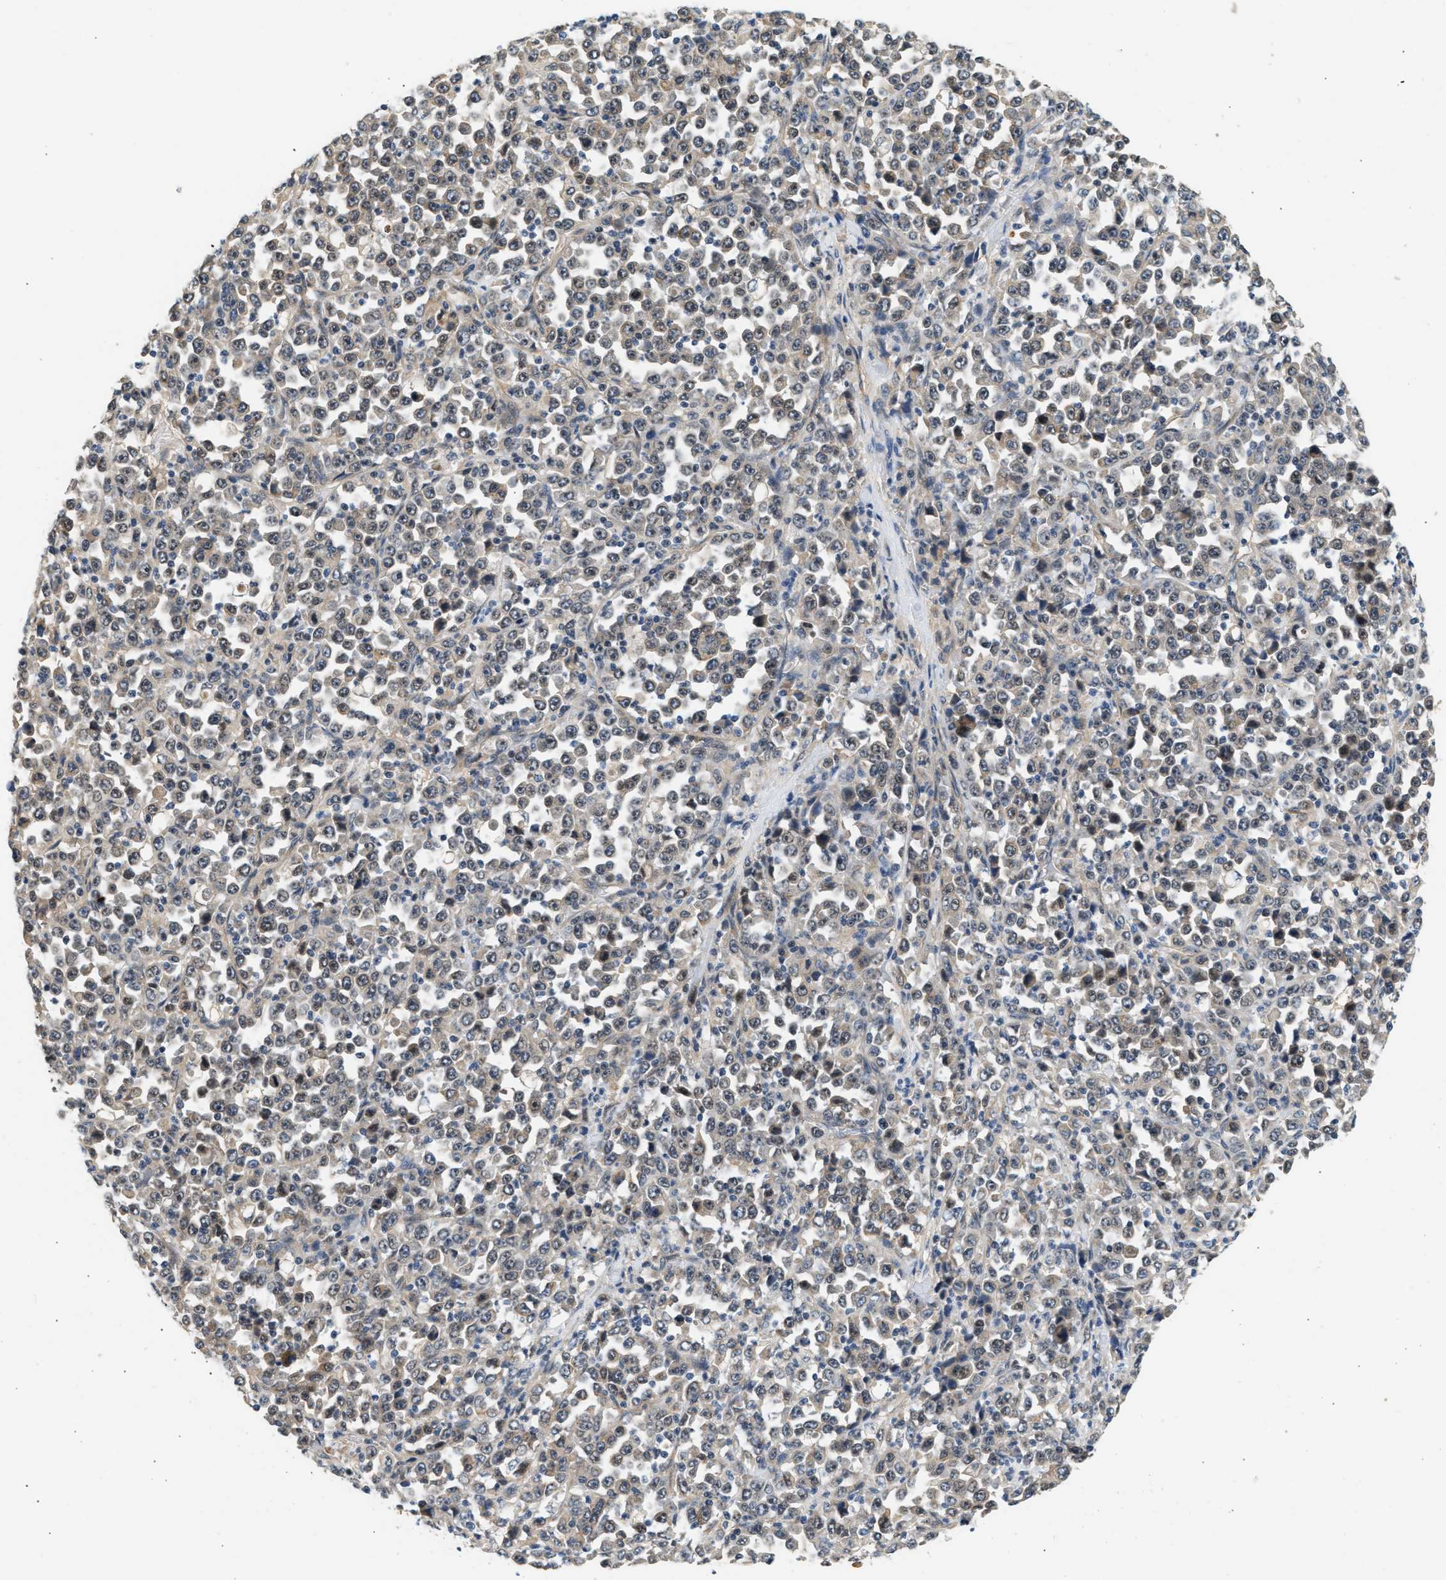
{"staining": {"intensity": "weak", "quantity": "25%-75%", "location": "cytoplasmic/membranous"}, "tissue": "stomach cancer", "cell_type": "Tumor cells", "image_type": "cancer", "snomed": [{"axis": "morphology", "description": "Normal tissue, NOS"}, {"axis": "morphology", "description": "Adenocarcinoma, NOS"}, {"axis": "topography", "description": "Stomach, upper"}, {"axis": "topography", "description": "Stomach"}], "caption": "Stomach adenocarcinoma tissue displays weak cytoplasmic/membranous expression in about 25%-75% of tumor cells, visualized by immunohistochemistry. The staining was performed using DAB (3,3'-diaminobenzidine), with brown indicating positive protein expression. Nuclei are stained blue with hematoxylin.", "gene": "WDR31", "patient": {"sex": "male", "age": 59}}